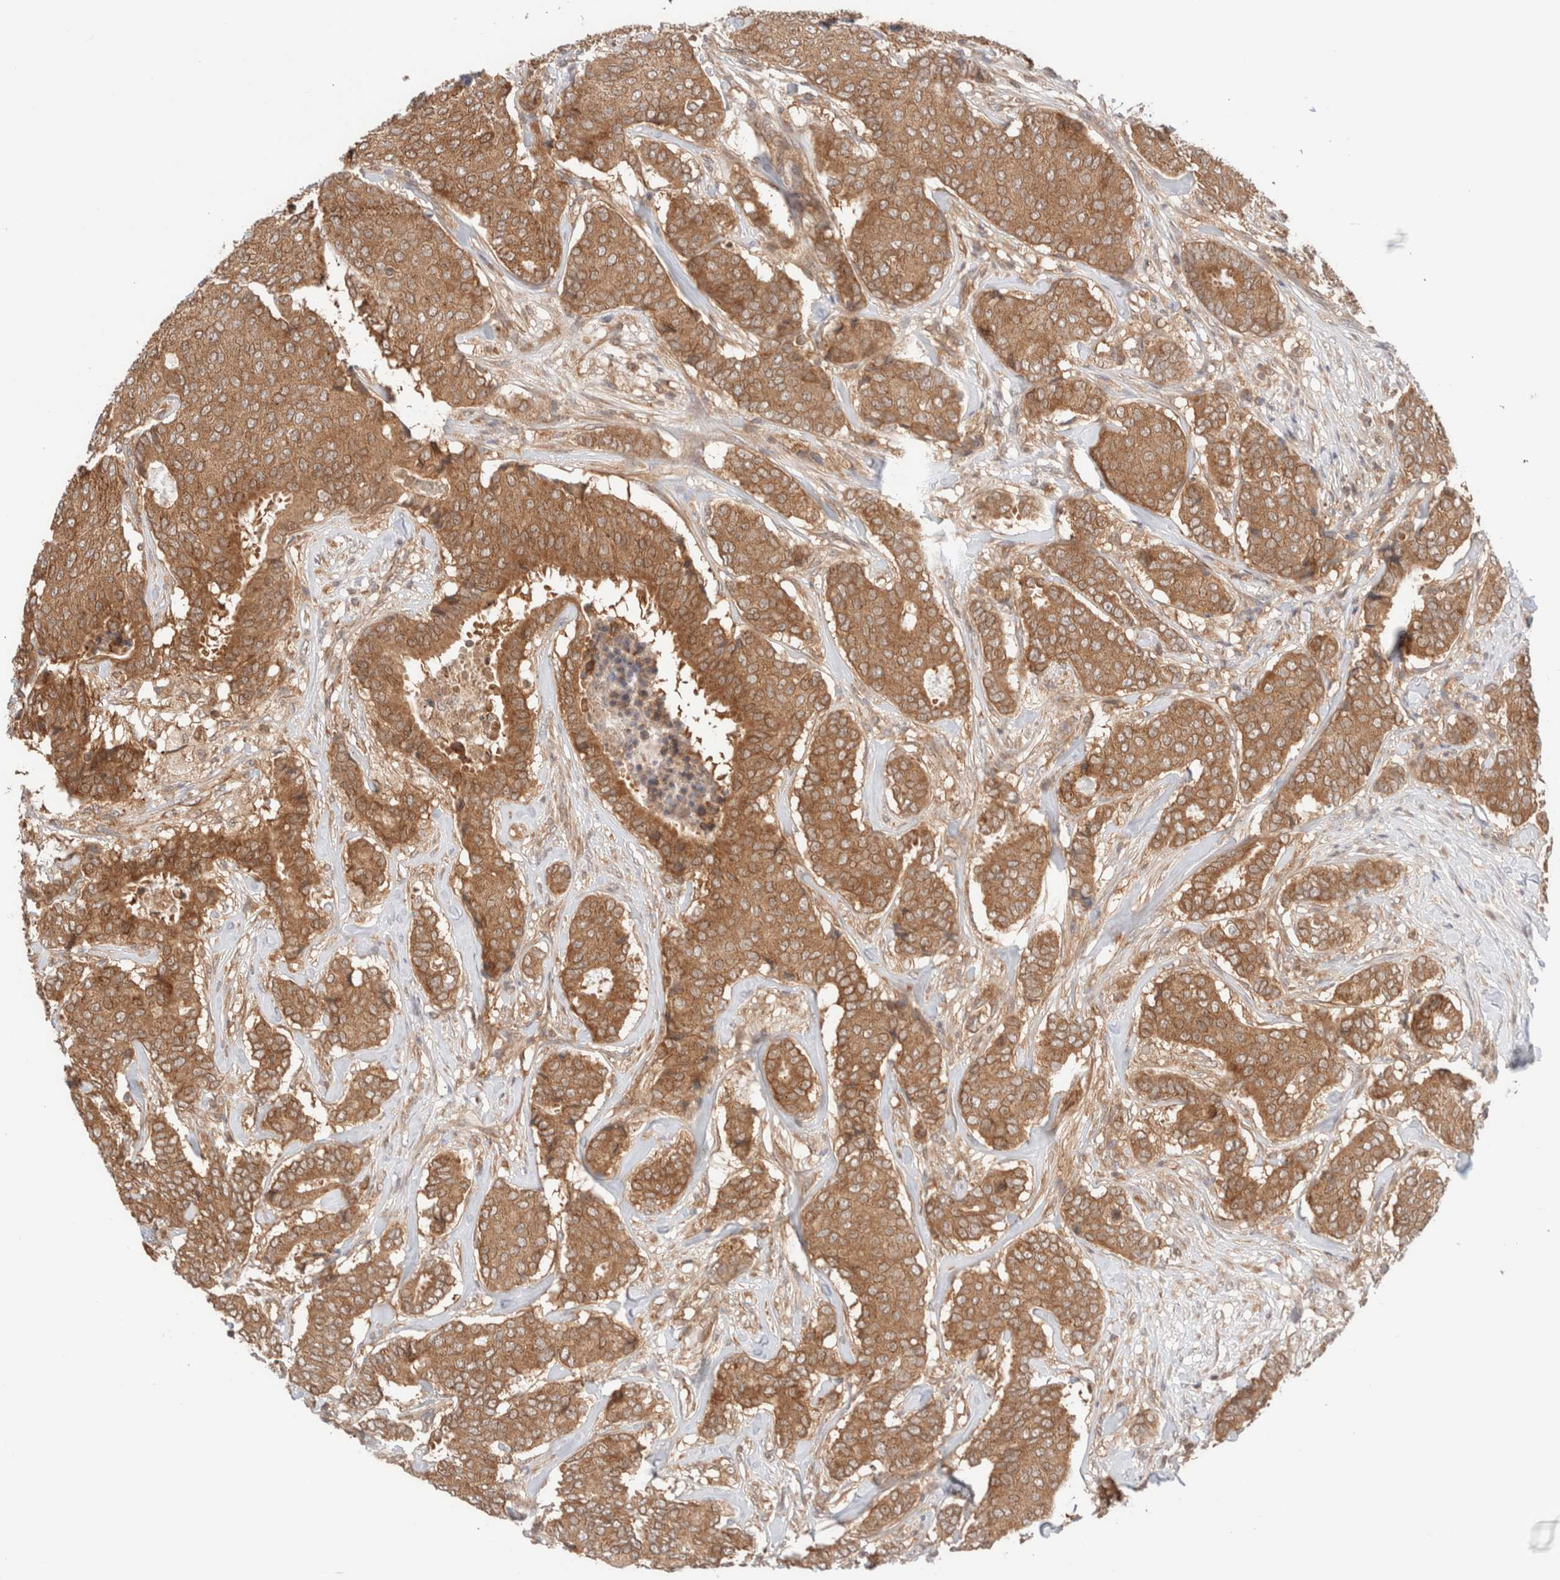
{"staining": {"intensity": "moderate", "quantity": ">75%", "location": "cytoplasmic/membranous"}, "tissue": "breast cancer", "cell_type": "Tumor cells", "image_type": "cancer", "snomed": [{"axis": "morphology", "description": "Duct carcinoma"}, {"axis": "topography", "description": "Breast"}], "caption": "The micrograph demonstrates immunohistochemical staining of breast invasive ductal carcinoma. There is moderate cytoplasmic/membranous positivity is present in about >75% of tumor cells.", "gene": "XKR4", "patient": {"sex": "female", "age": 75}}